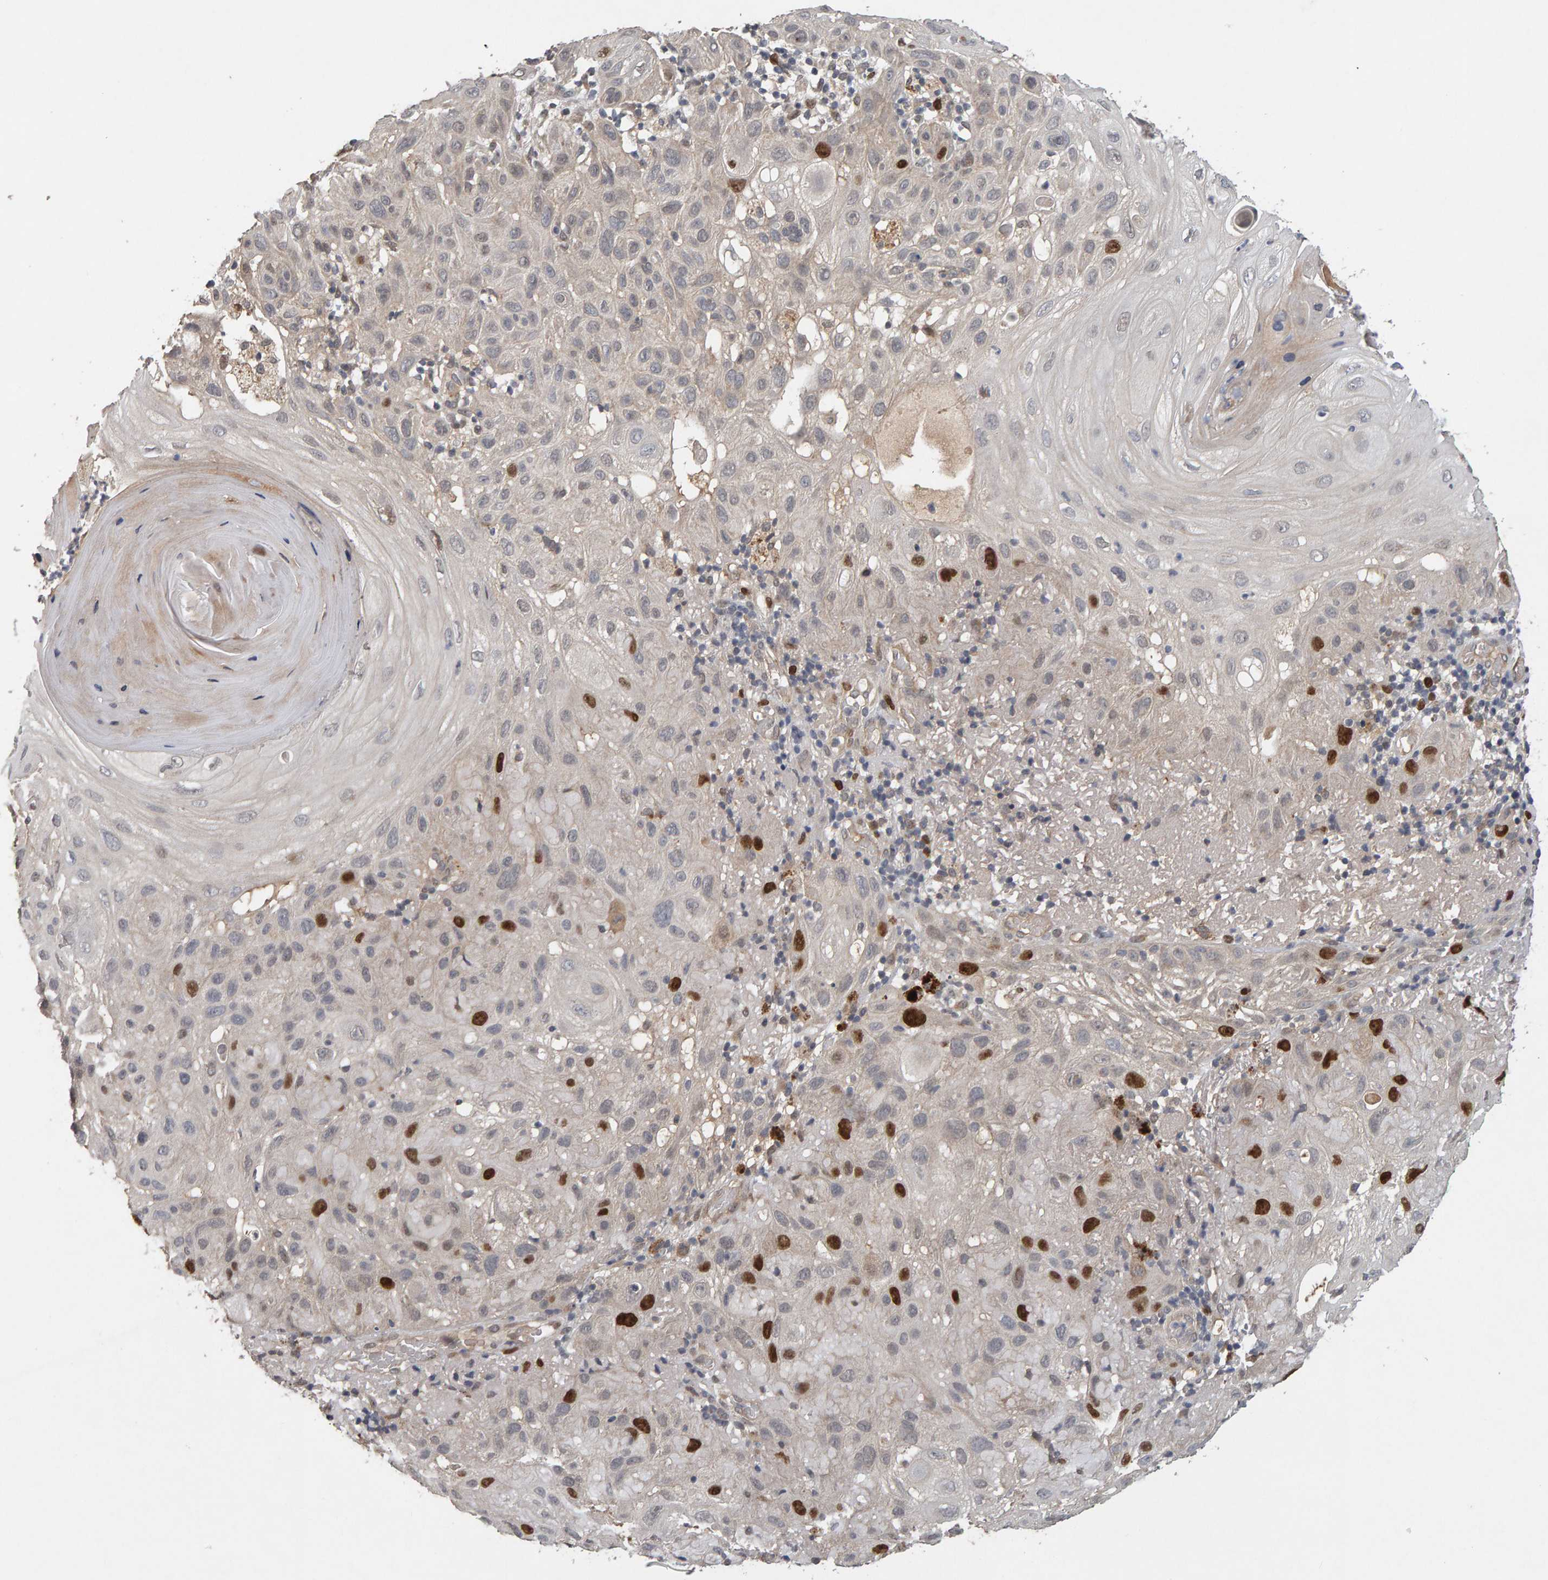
{"staining": {"intensity": "strong", "quantity": "<25%", "location": "nuclear"}, "tissue": "skin cancer", "cell_type": "Tumor cells", "image_type": "cancer", "snomed": [{"axis": "morphology", "description": "Squamous cell carcinoma, NOS"}, {"axis": "topography", "description": "Skin"}], "caption": "Tumor cells reveal medium levels of strong nuclear positivity in about <25% of cells in human skin cancer. The protein is shown in brown color, while the nuclei are stained blue.", "gene": "CDCA5", "patient": {"sex": "female", "age": 96}}